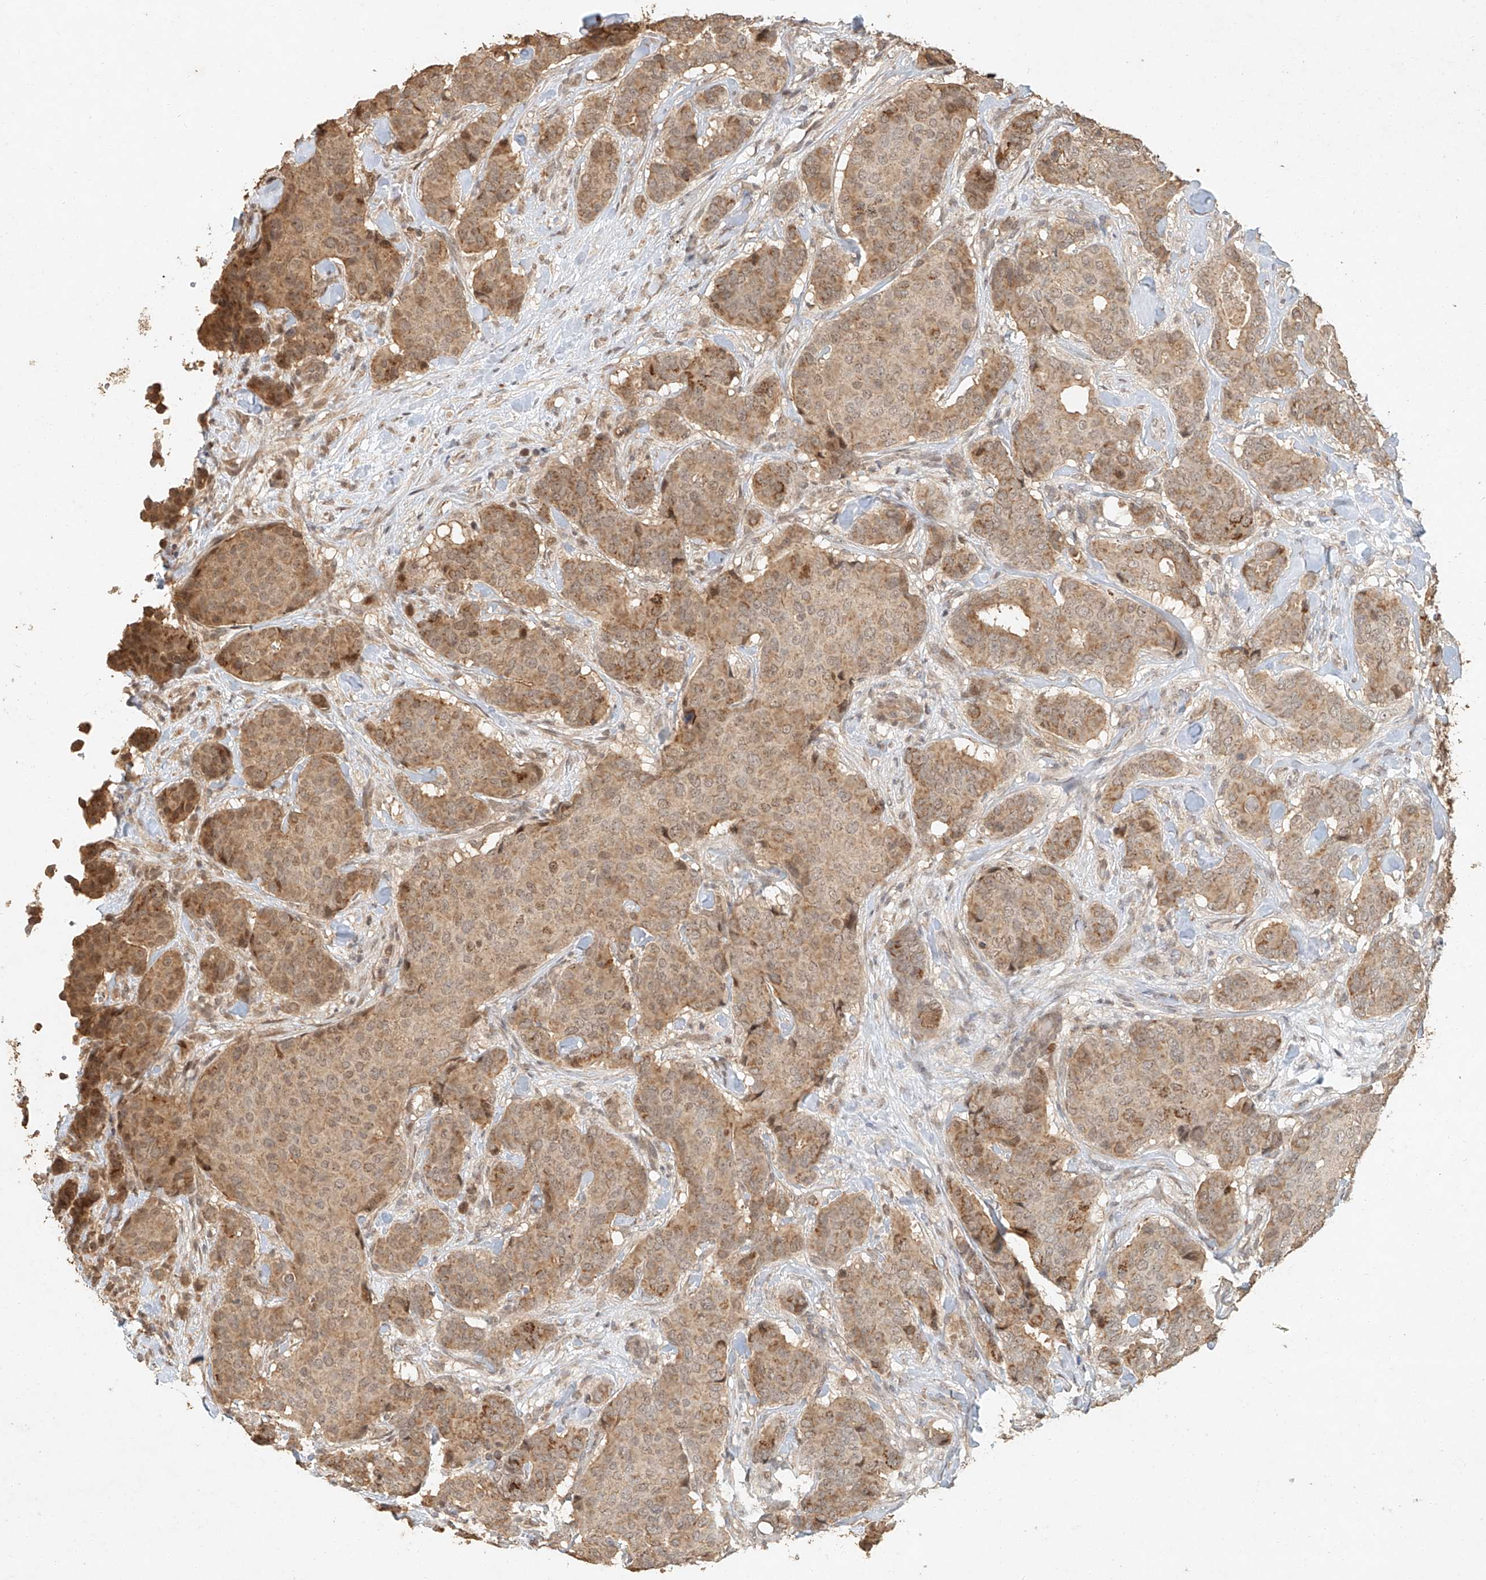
{"staining": {"intensity": "moderate", "quantity": ">75%", "location": "cytoplasmic/membranous"}, "tissue": "breast cancer", "cell_type": "Tumor cells", "image_type": "cancer", "snomed": [{"axis": "morphology", "description": "Duct carcinoma"}, {"axis": "topography", "description": "Breast"}], "caption": "A photomicrograph of breast invasive ductal carcinoma stained for a protein demonstrates moderate cytoplasmic/membranous brown staining in tumor cells. Using DAB (brown) and hematoxylin (blue) stains, captured at high magnification using brightfield microscopy.", "gene": "CXorf58", "patient": {"sex": "female", "age": 75}}